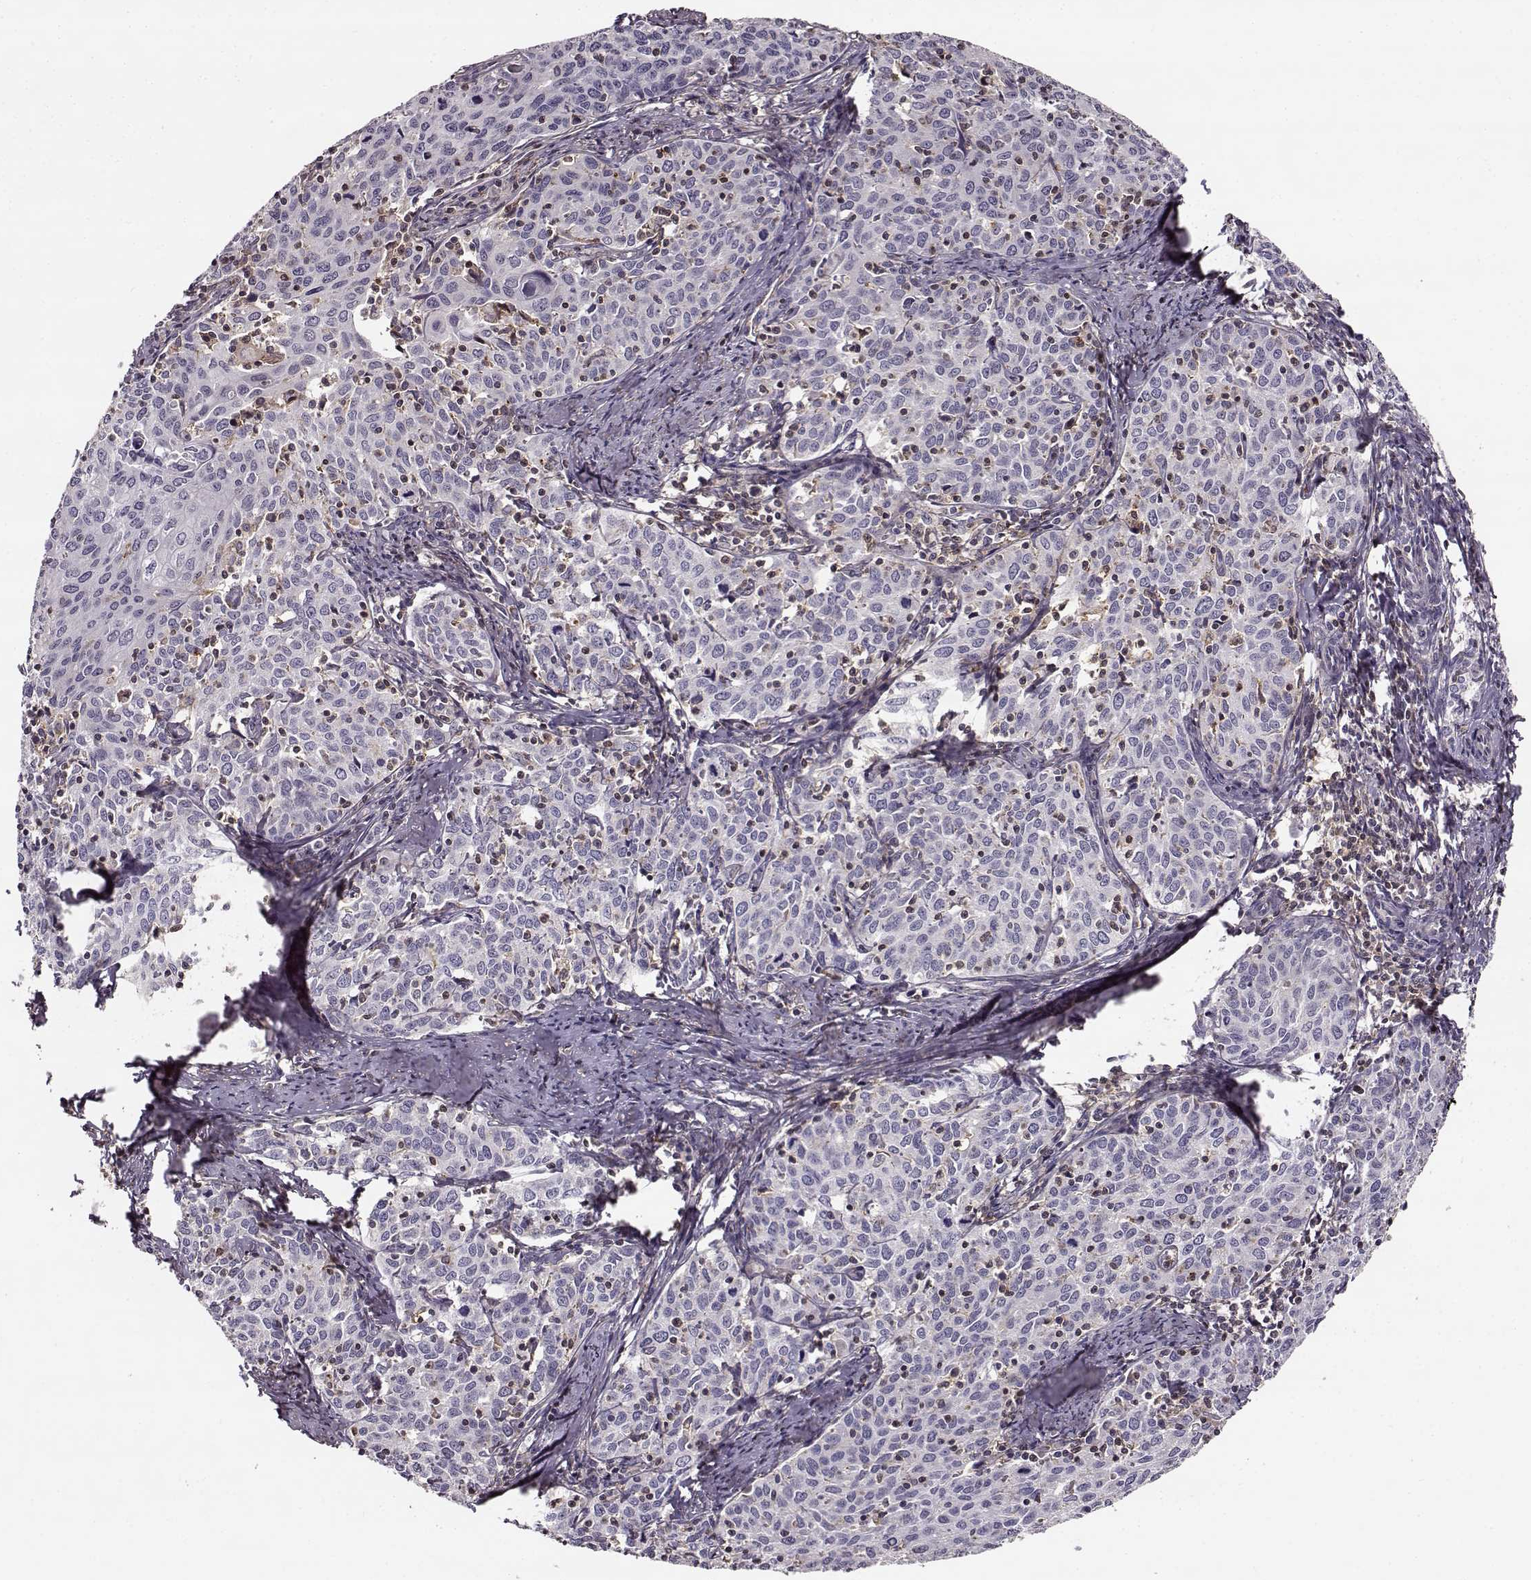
{"staining": {"intensity": "negative", "quantity": "none", "location": "none"}, "tissue": "cervical cancer", "cell_type": "Tumor cells", "image_type": "cancer", "snomed": [{"axis": "morphology", "description": "Squamous cell carcinoma, NOS"}, {"axis": "topography", "description": "Cervix"}], "caption": "Immunohistochemical staining of human cervical cancer shows no significant staining in tumor cells. (DAB (3,3'-diaminobenzidine) IHC, high magnification).", "gene": "MFSD1", "patient": {"sex": "female", "age": 62}}